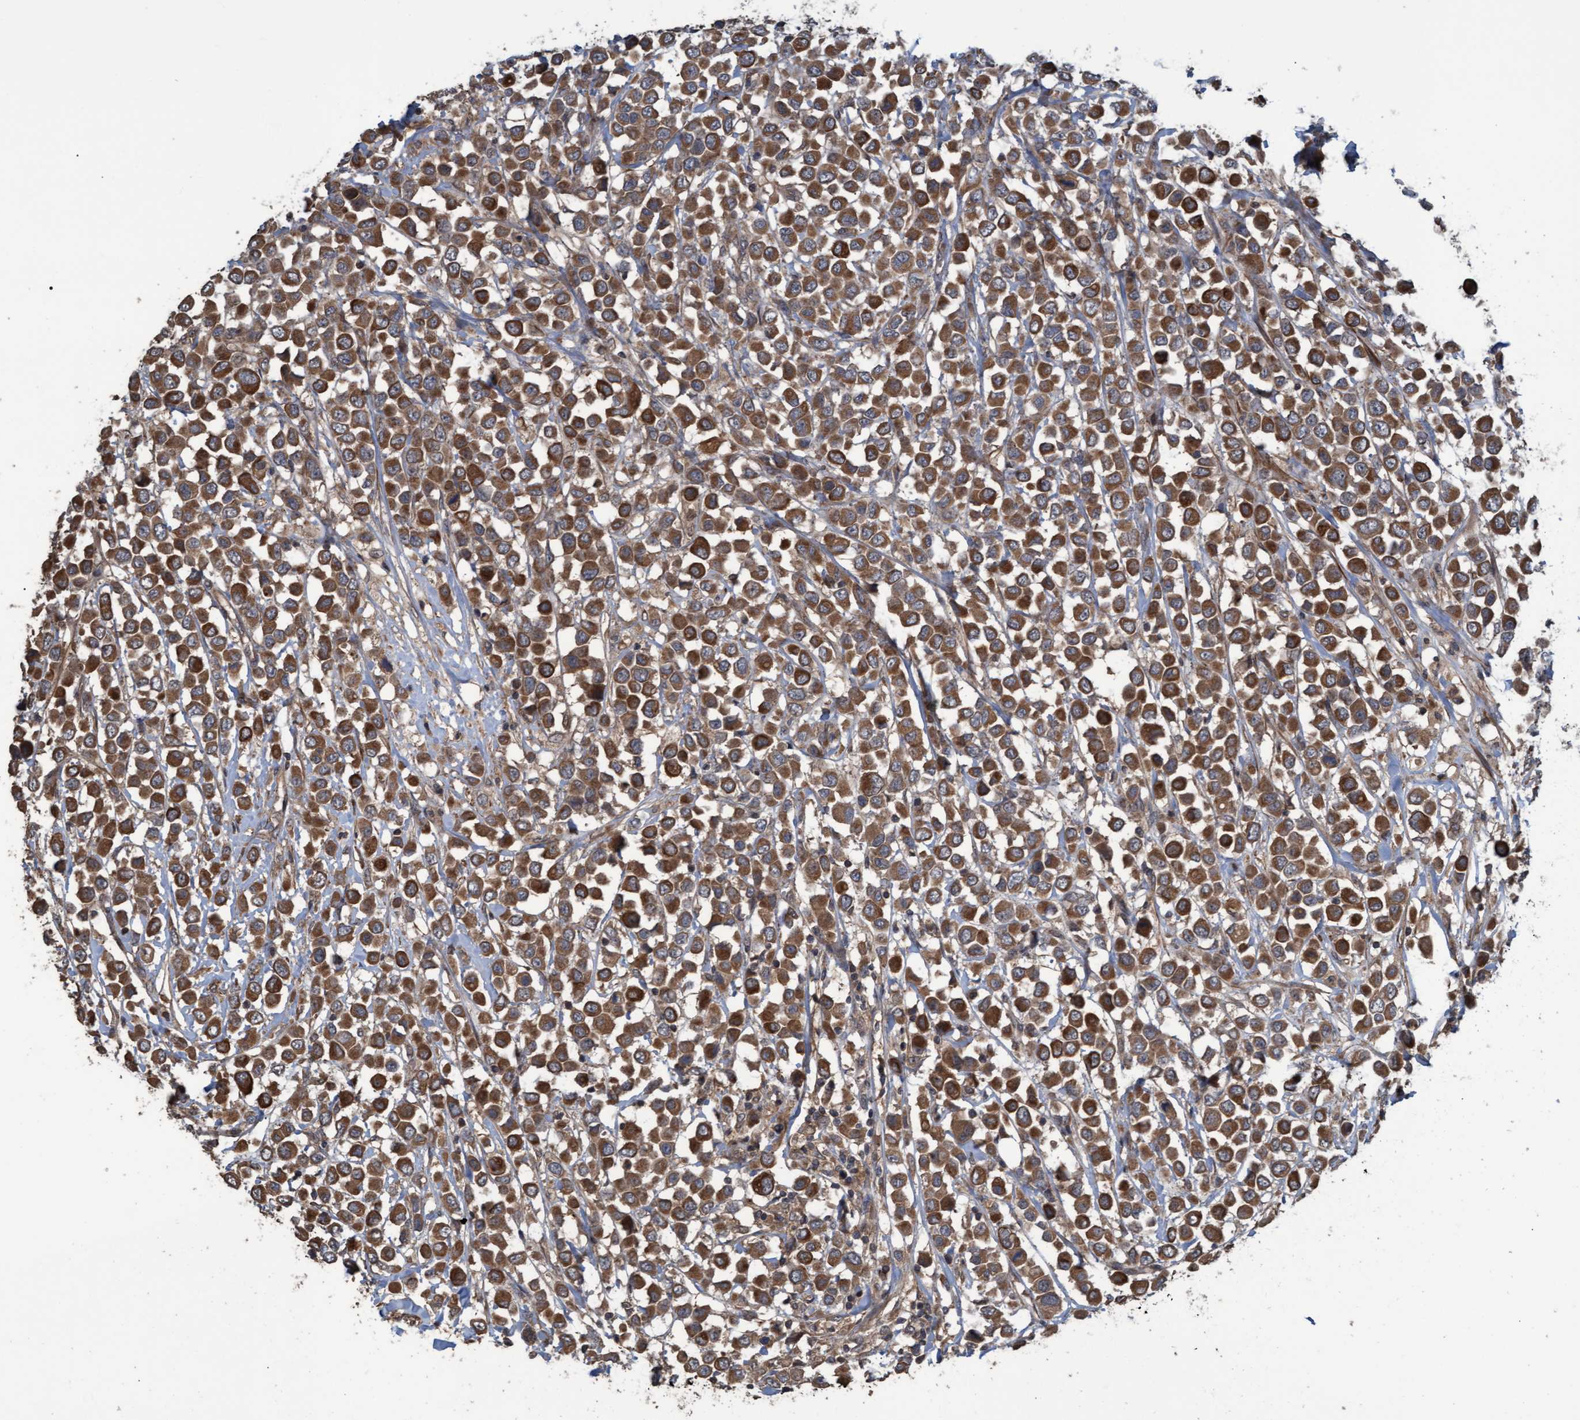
{"staining": {"intensity": "strong", "quantity": ">75%", "location": "cytoplasmic/membranous"}, "tissue": "breast cancer", "cell_type": "Tumor cells", "image_type": "cancer", "snomed": [{"axis": "morphology", "description": "Duct carcinoma"}, {"axis": "topography", "description": "Breast"}], "caption": "This is an image of immunohistochemistry staining of breast cancer, which shows strong positivity in the cytoplasmic/membranous of tumor cells.", "gene": "GGT6", "patient": {"sex": "female", "age": 61}}